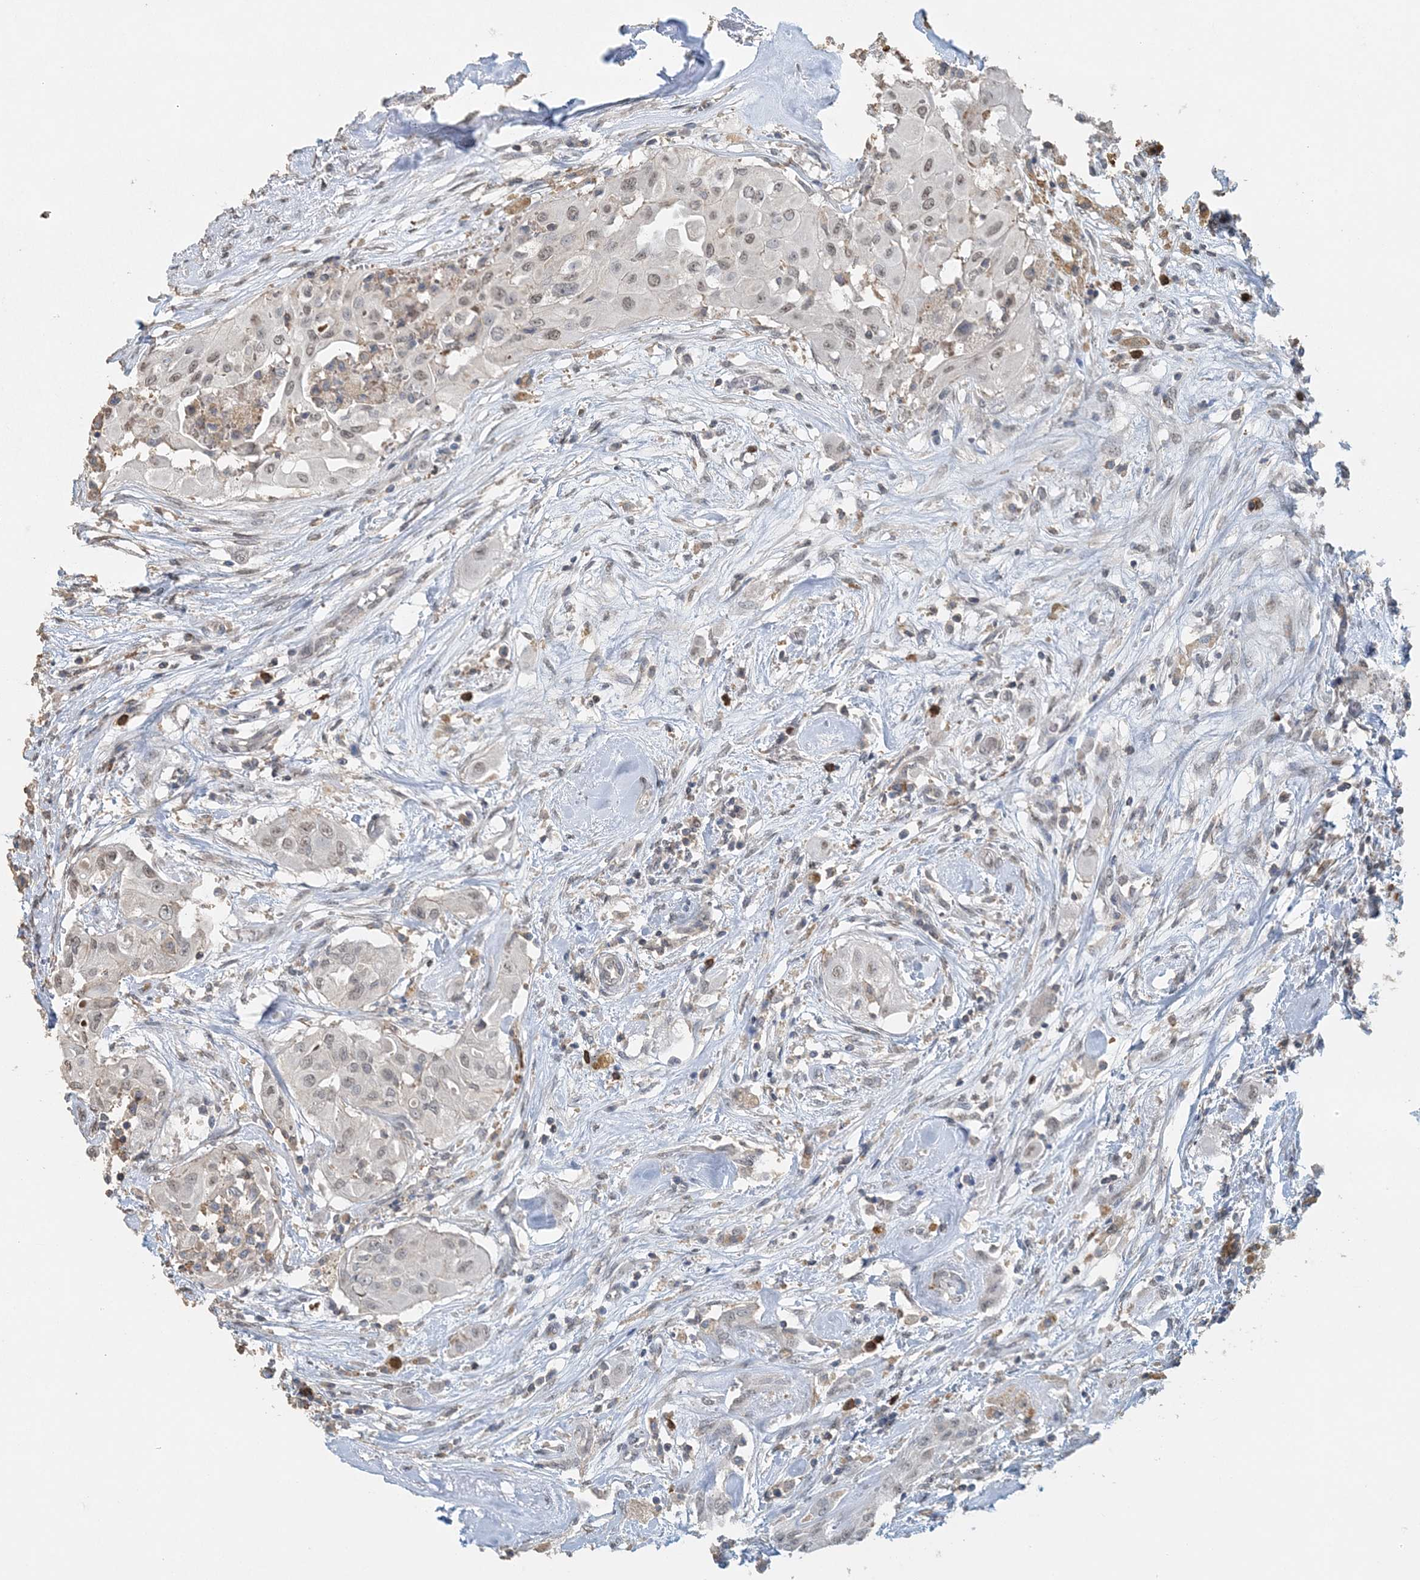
{"staining": {"intensity": "weak", "quantity": "25%-75%", "location": "nuclear"}, "tissue": "thyroid cancer", "cell_type": "Tumor cells", "image_type": "cancer", "snomed": [{"axis": "morphology", "description": "Papillary adenocarcinoma, NOS"}, {"axis": "topography", "description": "Thyroid gland"}], "caption": "Immunohistochemical staining of human thyroid cancer (papillary adenocarcinoma) exhibits low levels of weak nuclear protein positivity in approximately 25%-75% of tumor cells.", "gene": "FAM110A", "patient": {"sex": "female", "age": 59}}